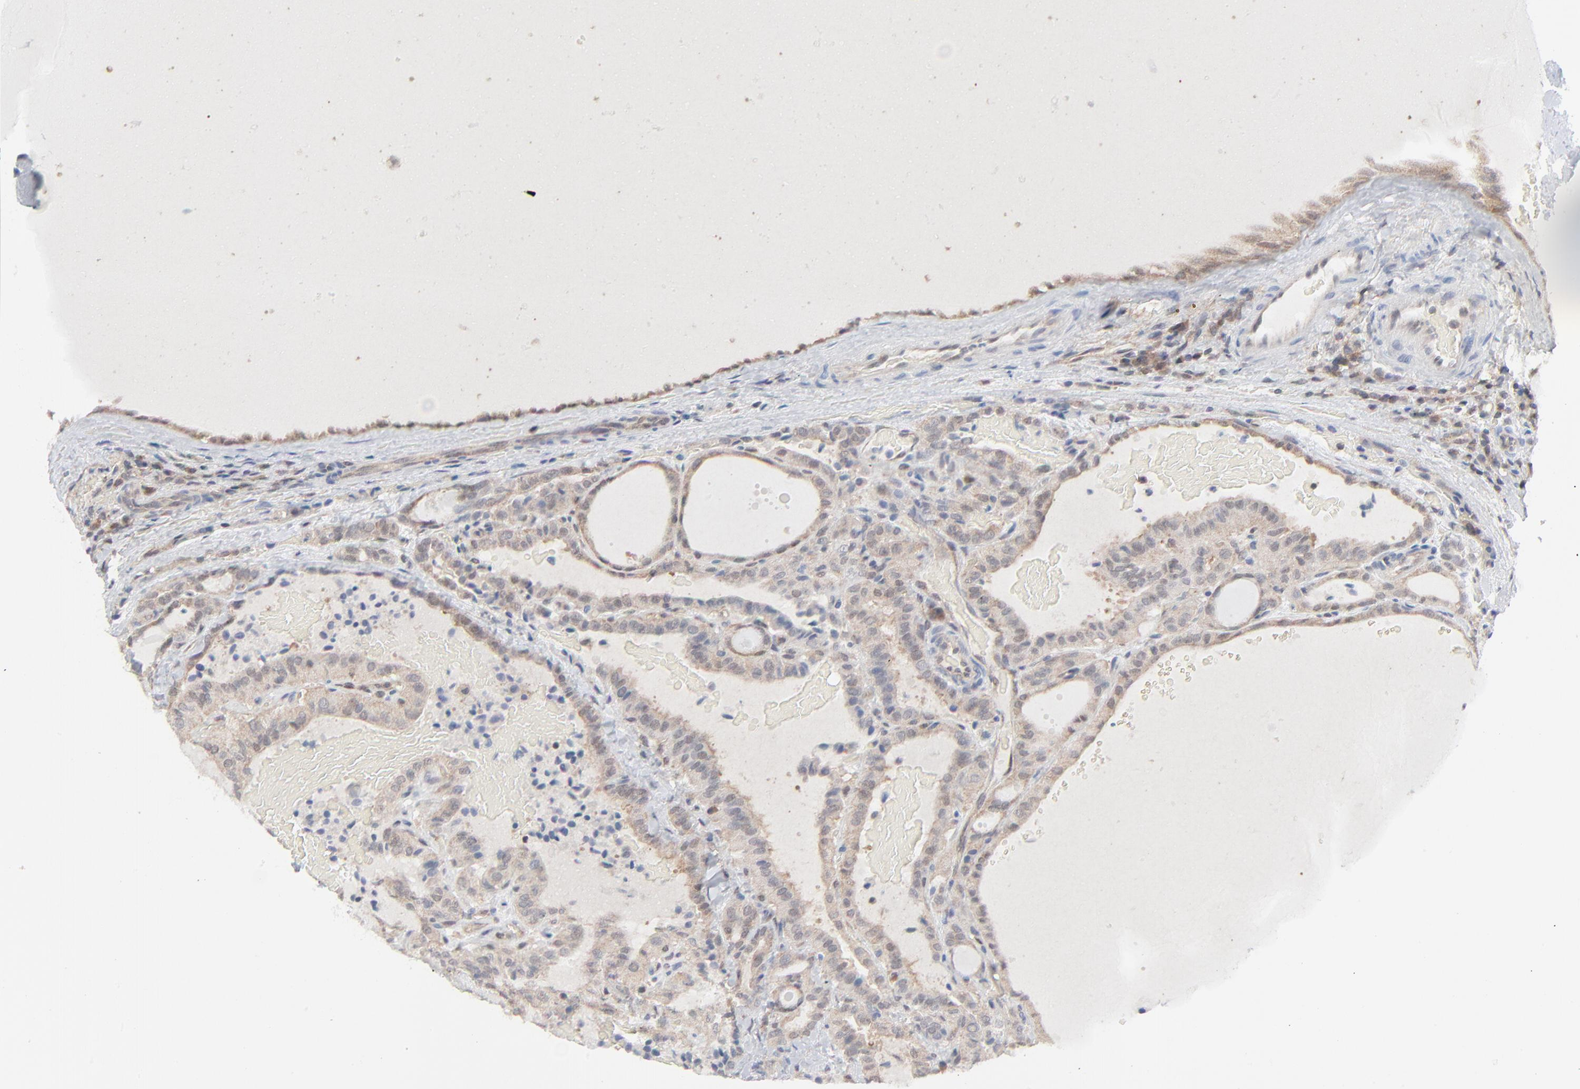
{"staining": {"intensity": "weak", "quantity": ">75%", "location": "cytoplasmic/membranous"}, "tissue": "thyroid cancer", "cell_type": "Tumor cells", "image_type": "cancer", "snomed": [{"axis": "morphology", "description": "Papillary adenocarcinoma, NOS"}, {"axis": "topography", "description": "Thyroid gland"}], "caption": "Tumor cells show low levels of weak cytoplasmic/membranous expression in approximately >75% of cells in thyroid cancer (papillary adenocarcinoma).", "gene": "RPS6KB1", "patient": {"sex": "male", "age": 77}}